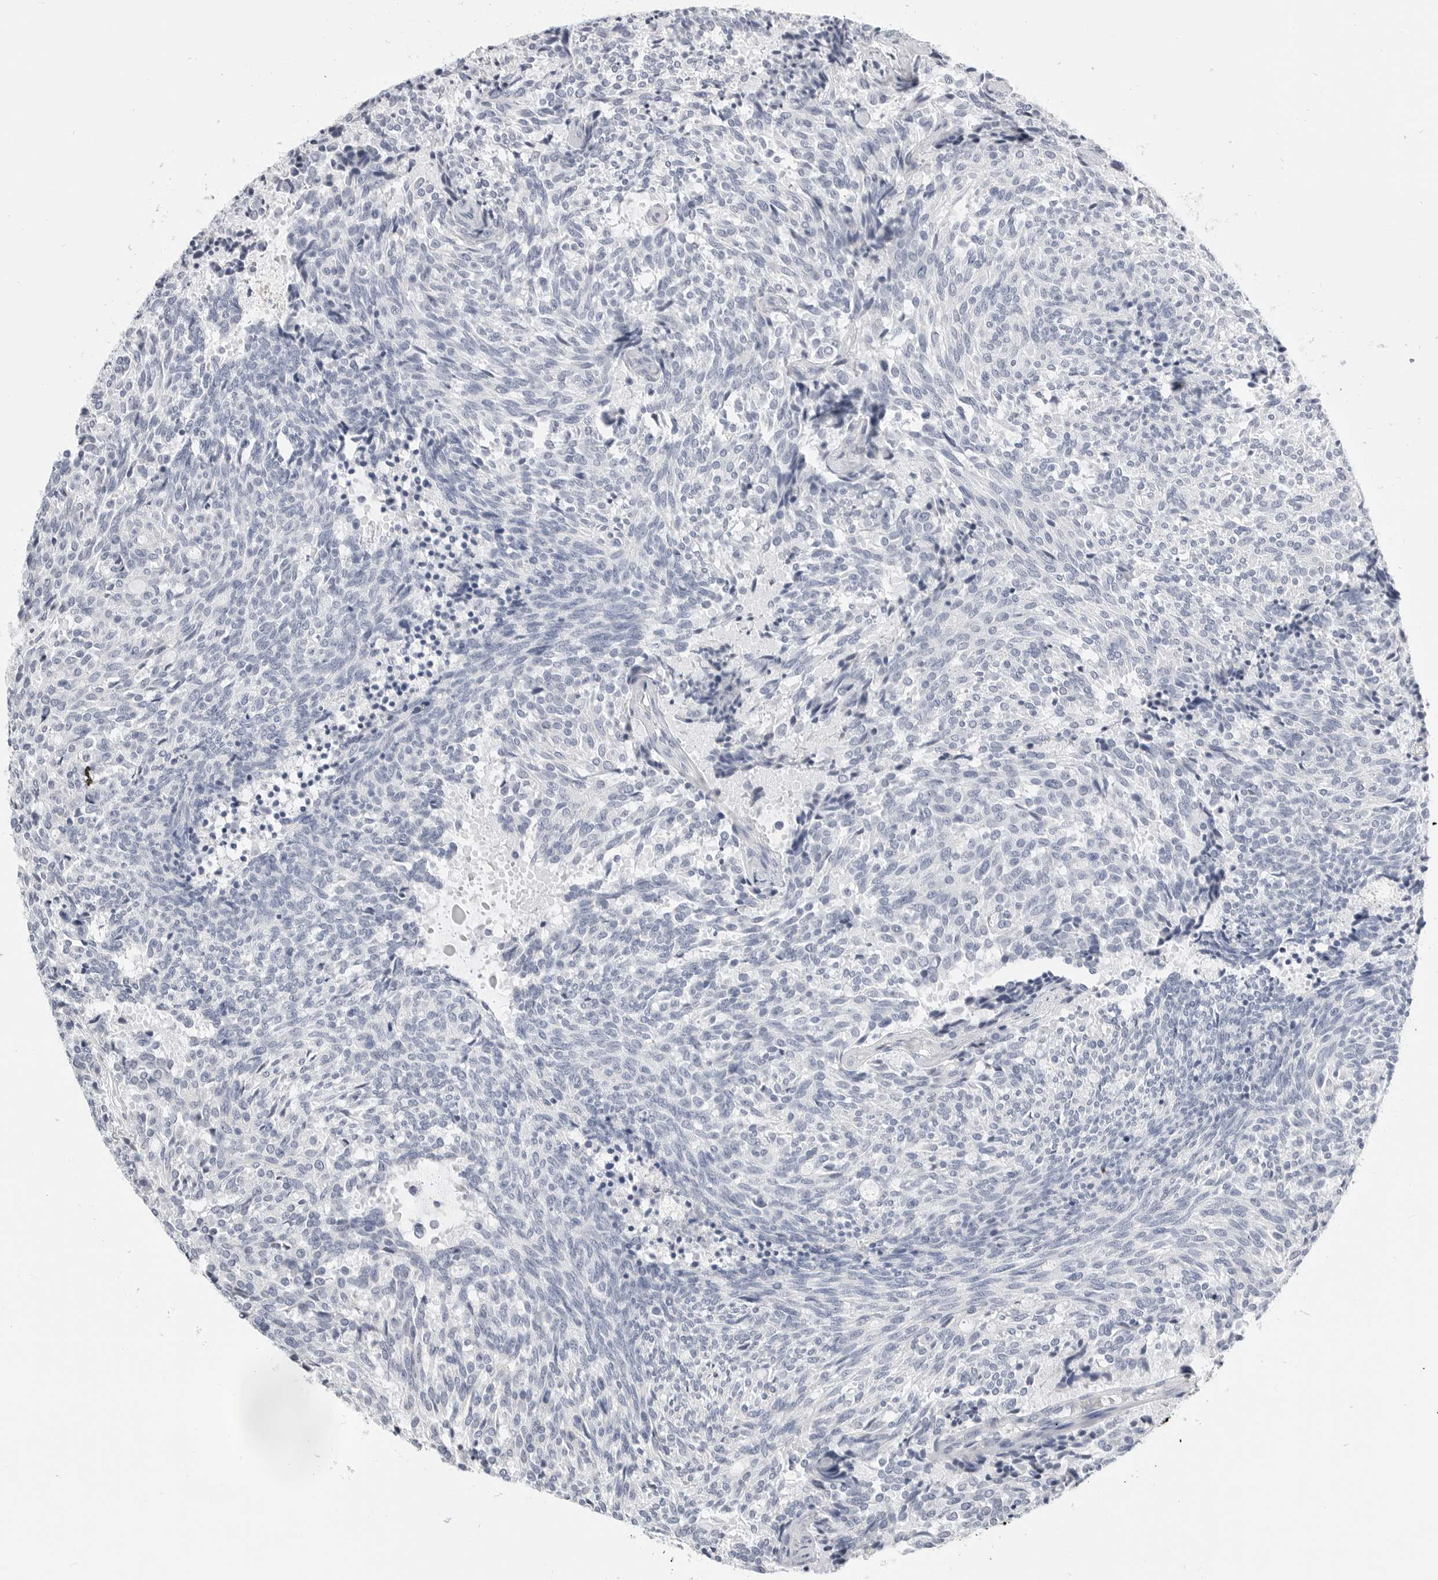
{"staining": {"intensity": "negative", "quantity": "none", "location": "none"}, "tissue": "carcinoid", "cell_type": "Tumor cells", "image_type": "cancer", "snomed": [{"axis": "morphology", "description": "Carcinoid, malignant, NOS"}, {"axis": "topography", "description": "Pancreas"}], "caption": "Protein analysis of carcinoid reveals no significant expression in tumor cells.", "gene": "PLN", "patient": {"sex": "female", "age": 54}}